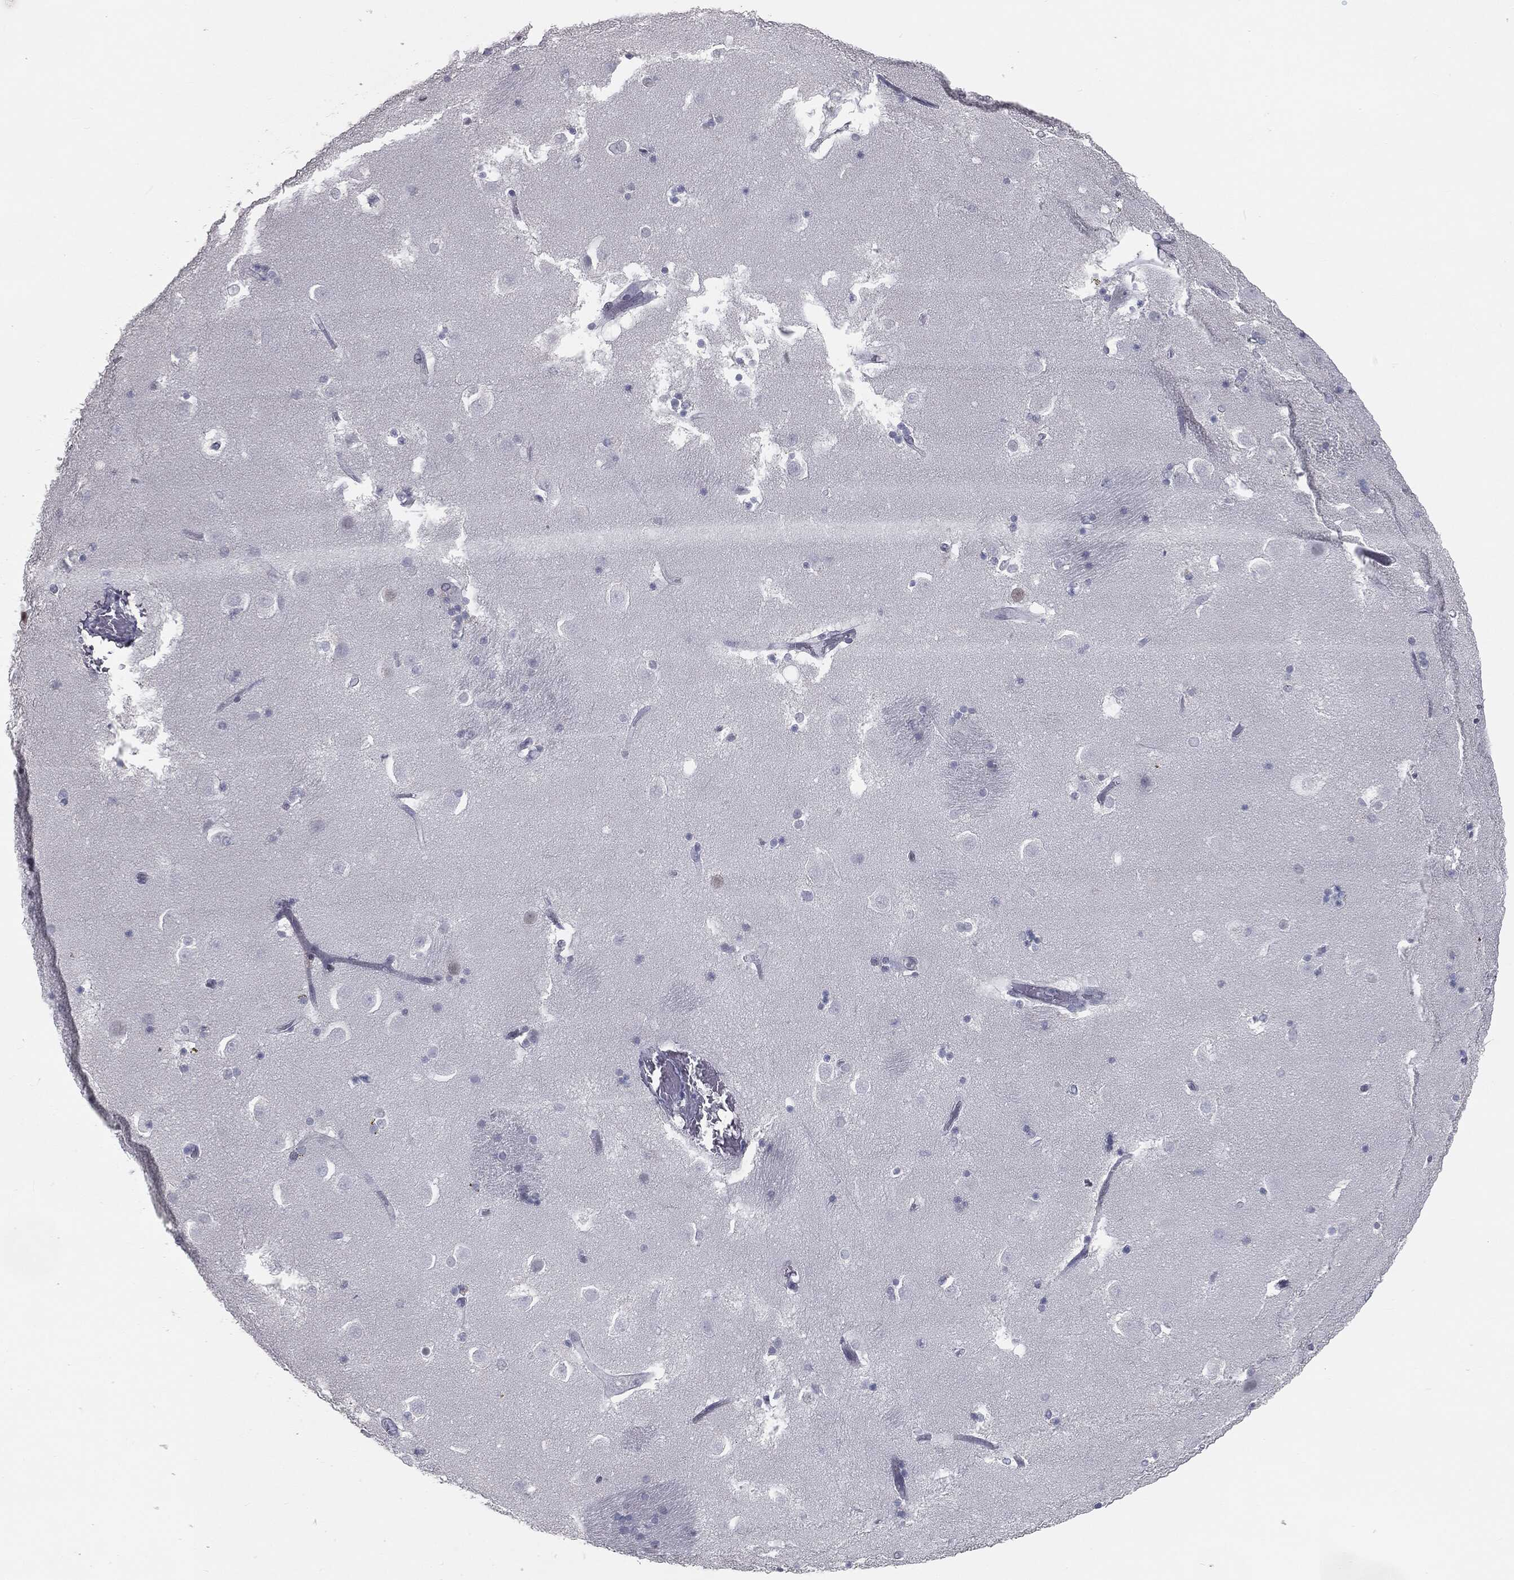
{"staining": {"intensity": "negative", "quantity": "none", "location": "none"}, "tissue": "caudate", "cell_type": "Glial cells", "image_type": "normal", "snomed": [{"axis": "morphology", "description": "Normal tissue, NOS"}, {"axis": "topography", "description": "Lateral ventricle wall"}], "caption": "IHC micrograph of benign caudate stained for a protein (brown), which reveals no positivity in glial cells.", "gene": "PRAME", "patient": {"sex": "male", "age": 51}}